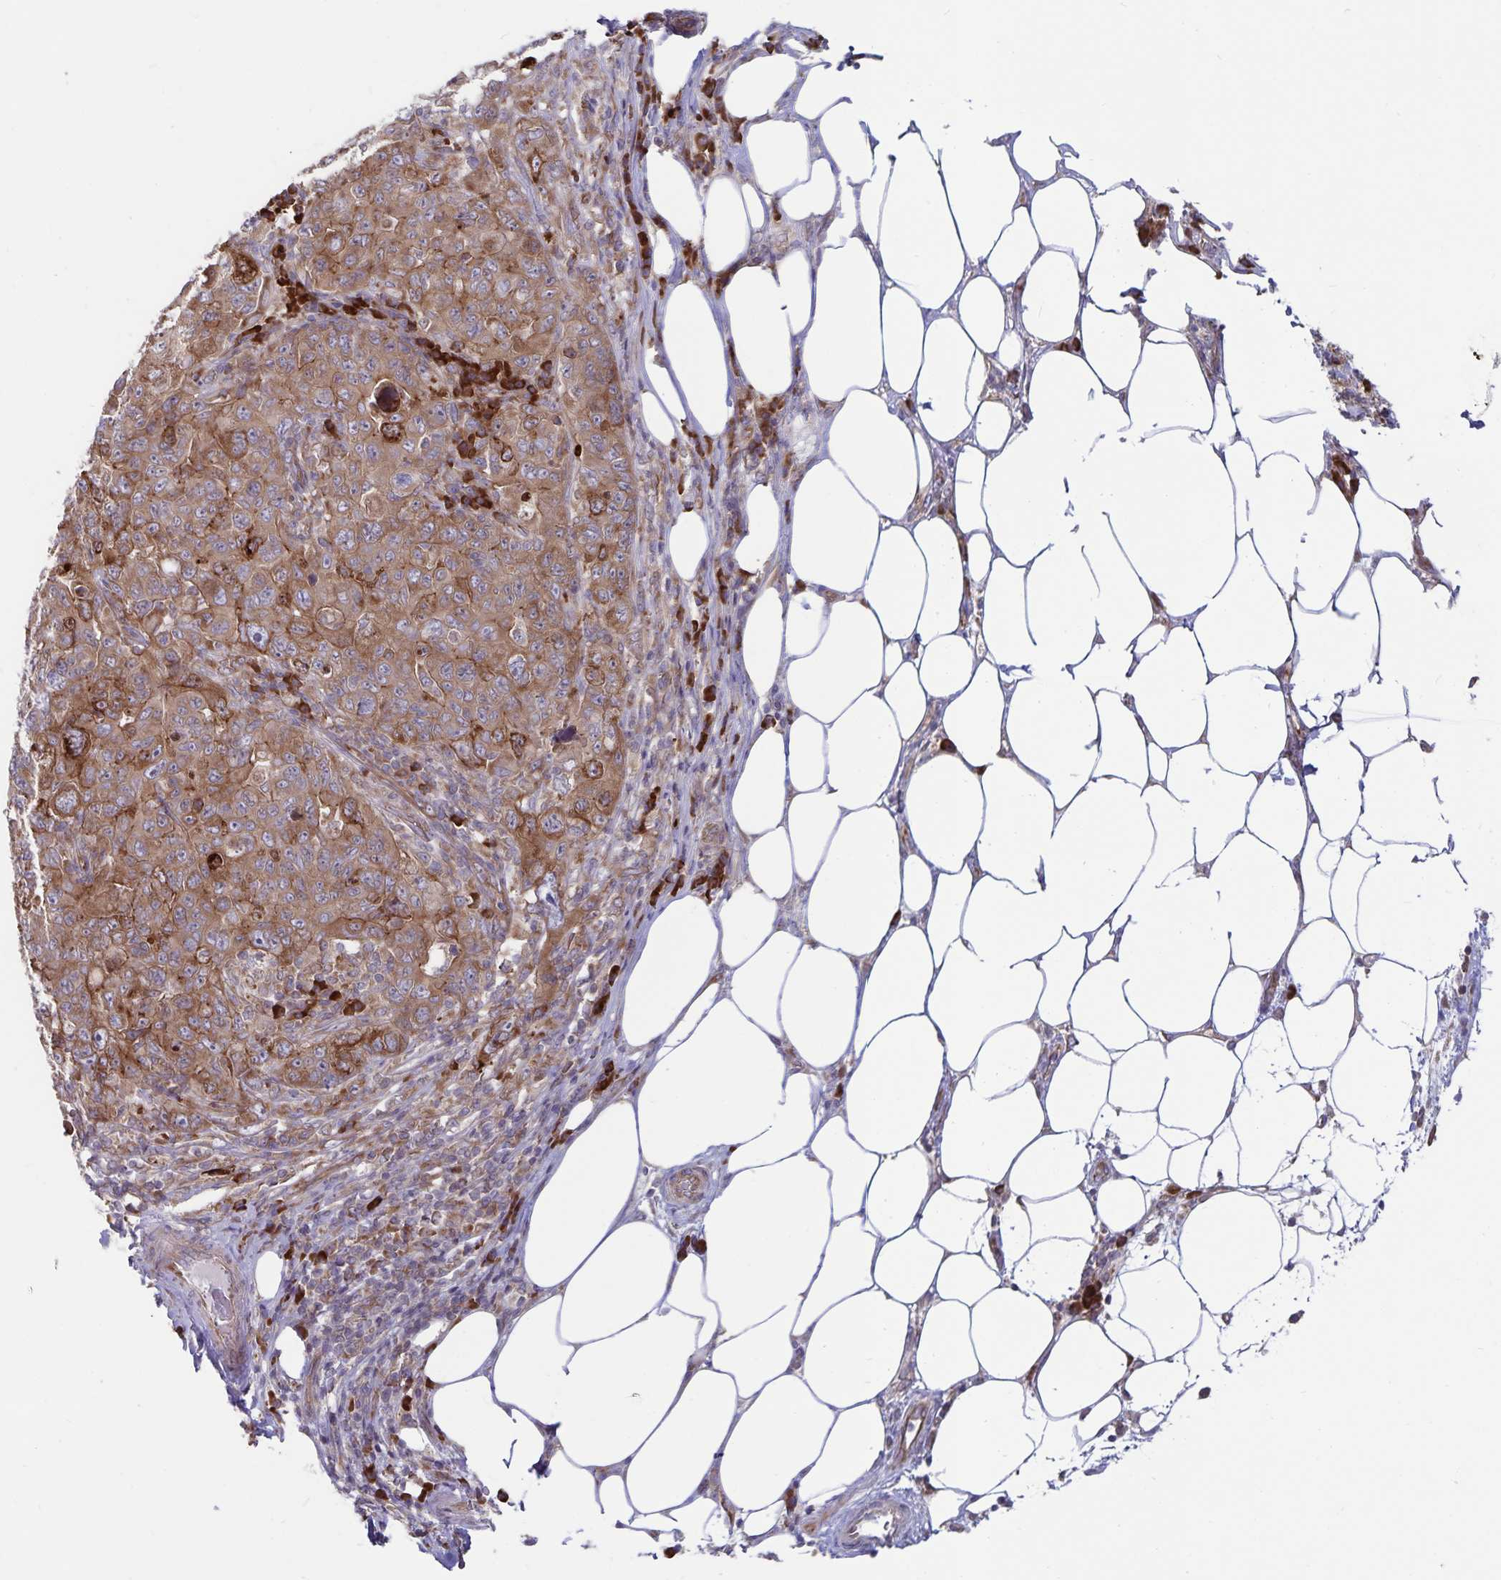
{"staining": {"intensity": "moderate", "quantity": ">75%", "location": "cytoplasmic/membranous"}, "tissue": "pancreatic cancer", "cell_type": "Tumor cells", "image_type": "cancer", "snomed": [{"axis": "morphology", "description": "Adenocarcinoma, NOS"}, {"axis": "topography", "description": "Pancreas"}], "caption": "IHC image of human pancreatic cancer stained for a protein (brown), which reveals medium levels of moderate cytoplasmic/membranous positivity in about >75% of tumor cells.", "gene": "SEC62", "patient": {"sex": "male", "age": 68}}